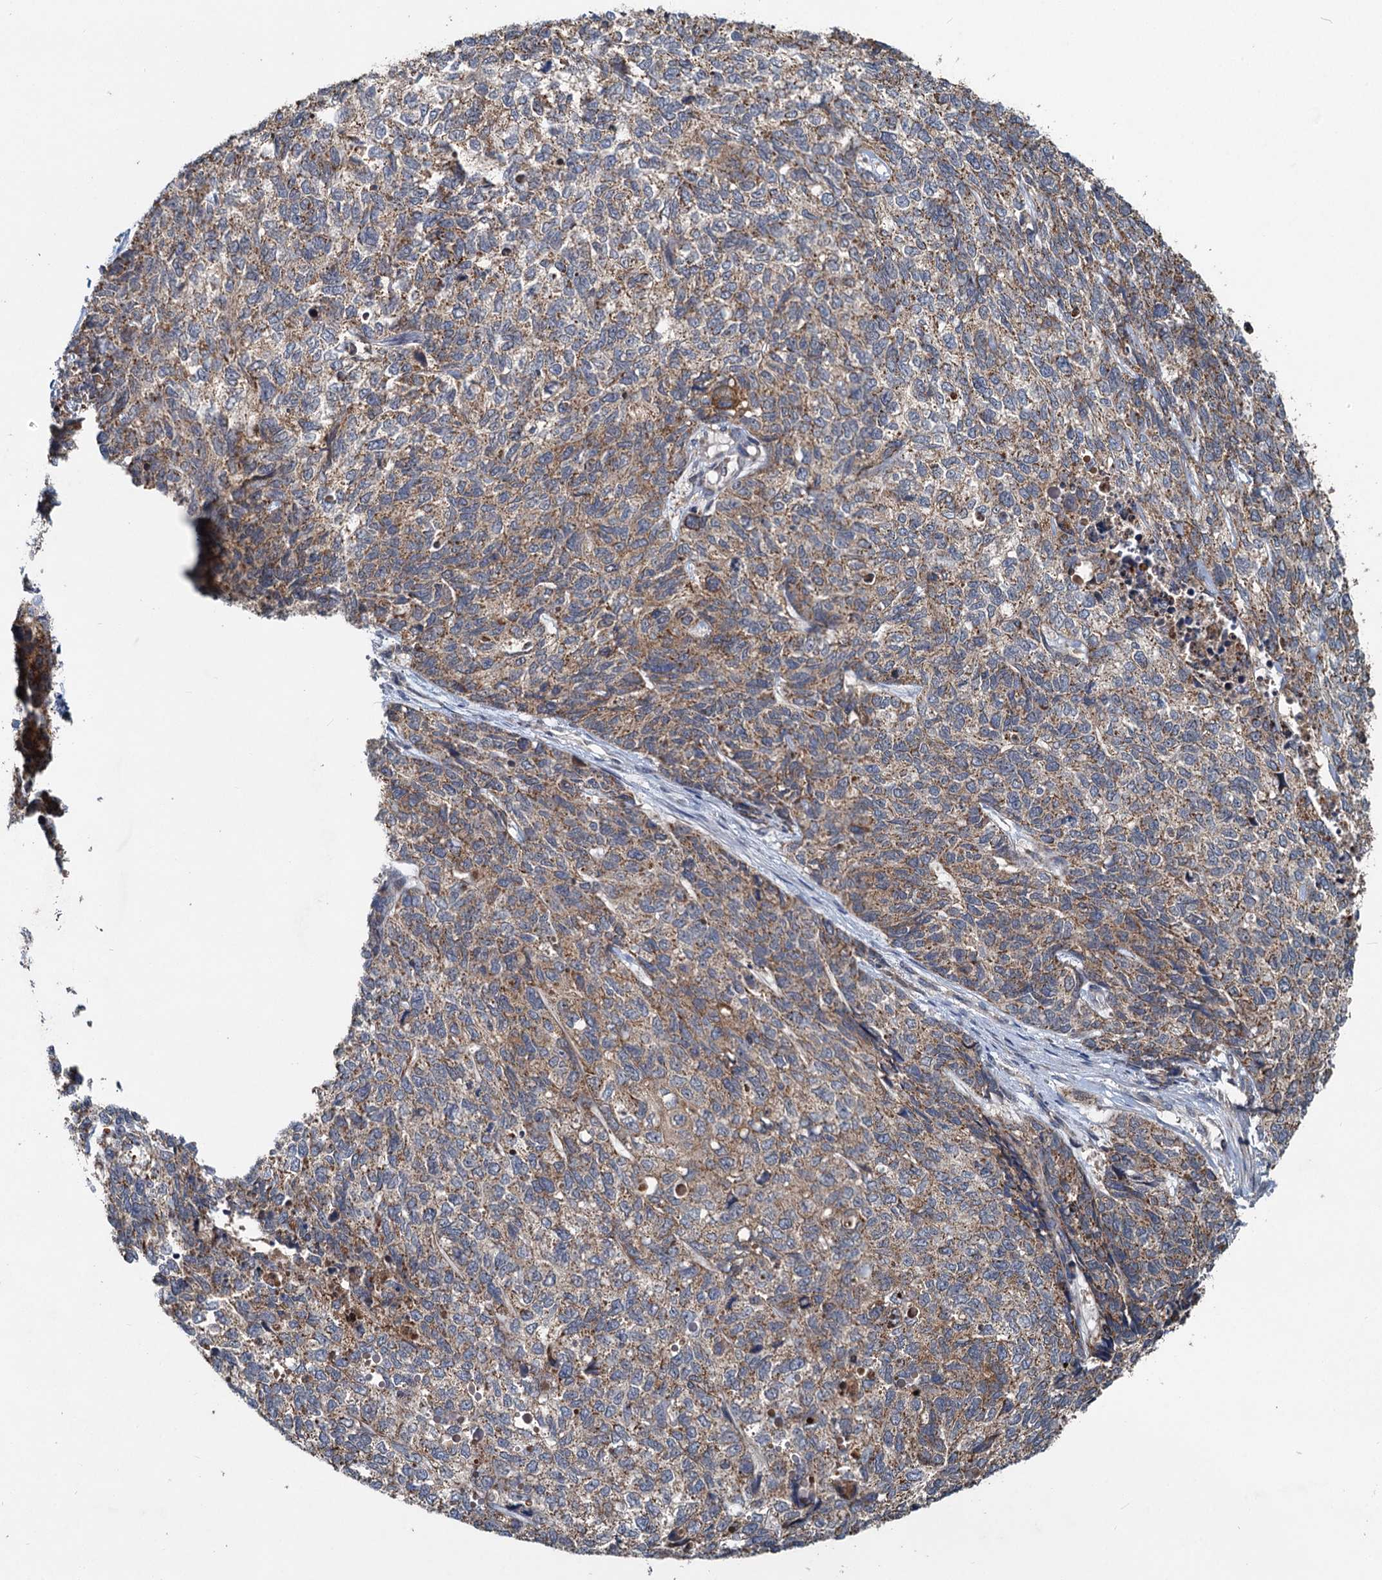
{"staining": {"intensity": "moderate", "quantity": ">75%", "location": "cytoplasmic/membranous"}, "tissue": "cervical cancer", "cell_type": "Tumor cells", "image_type": "cancer", "snomed": [{"axis": "morphology", "description": "Squamous cell carcinoma, NOS"}, {"axis": "topography", "description": "Cervix"}], "caption": "Protein staining of cervical cancer tissue demonstrates moderate cytoplasmic/membranous expression in about >75% of tumor cells.", "gene": "OTUB1", "patient": {"sex": "female", "age": 63}}